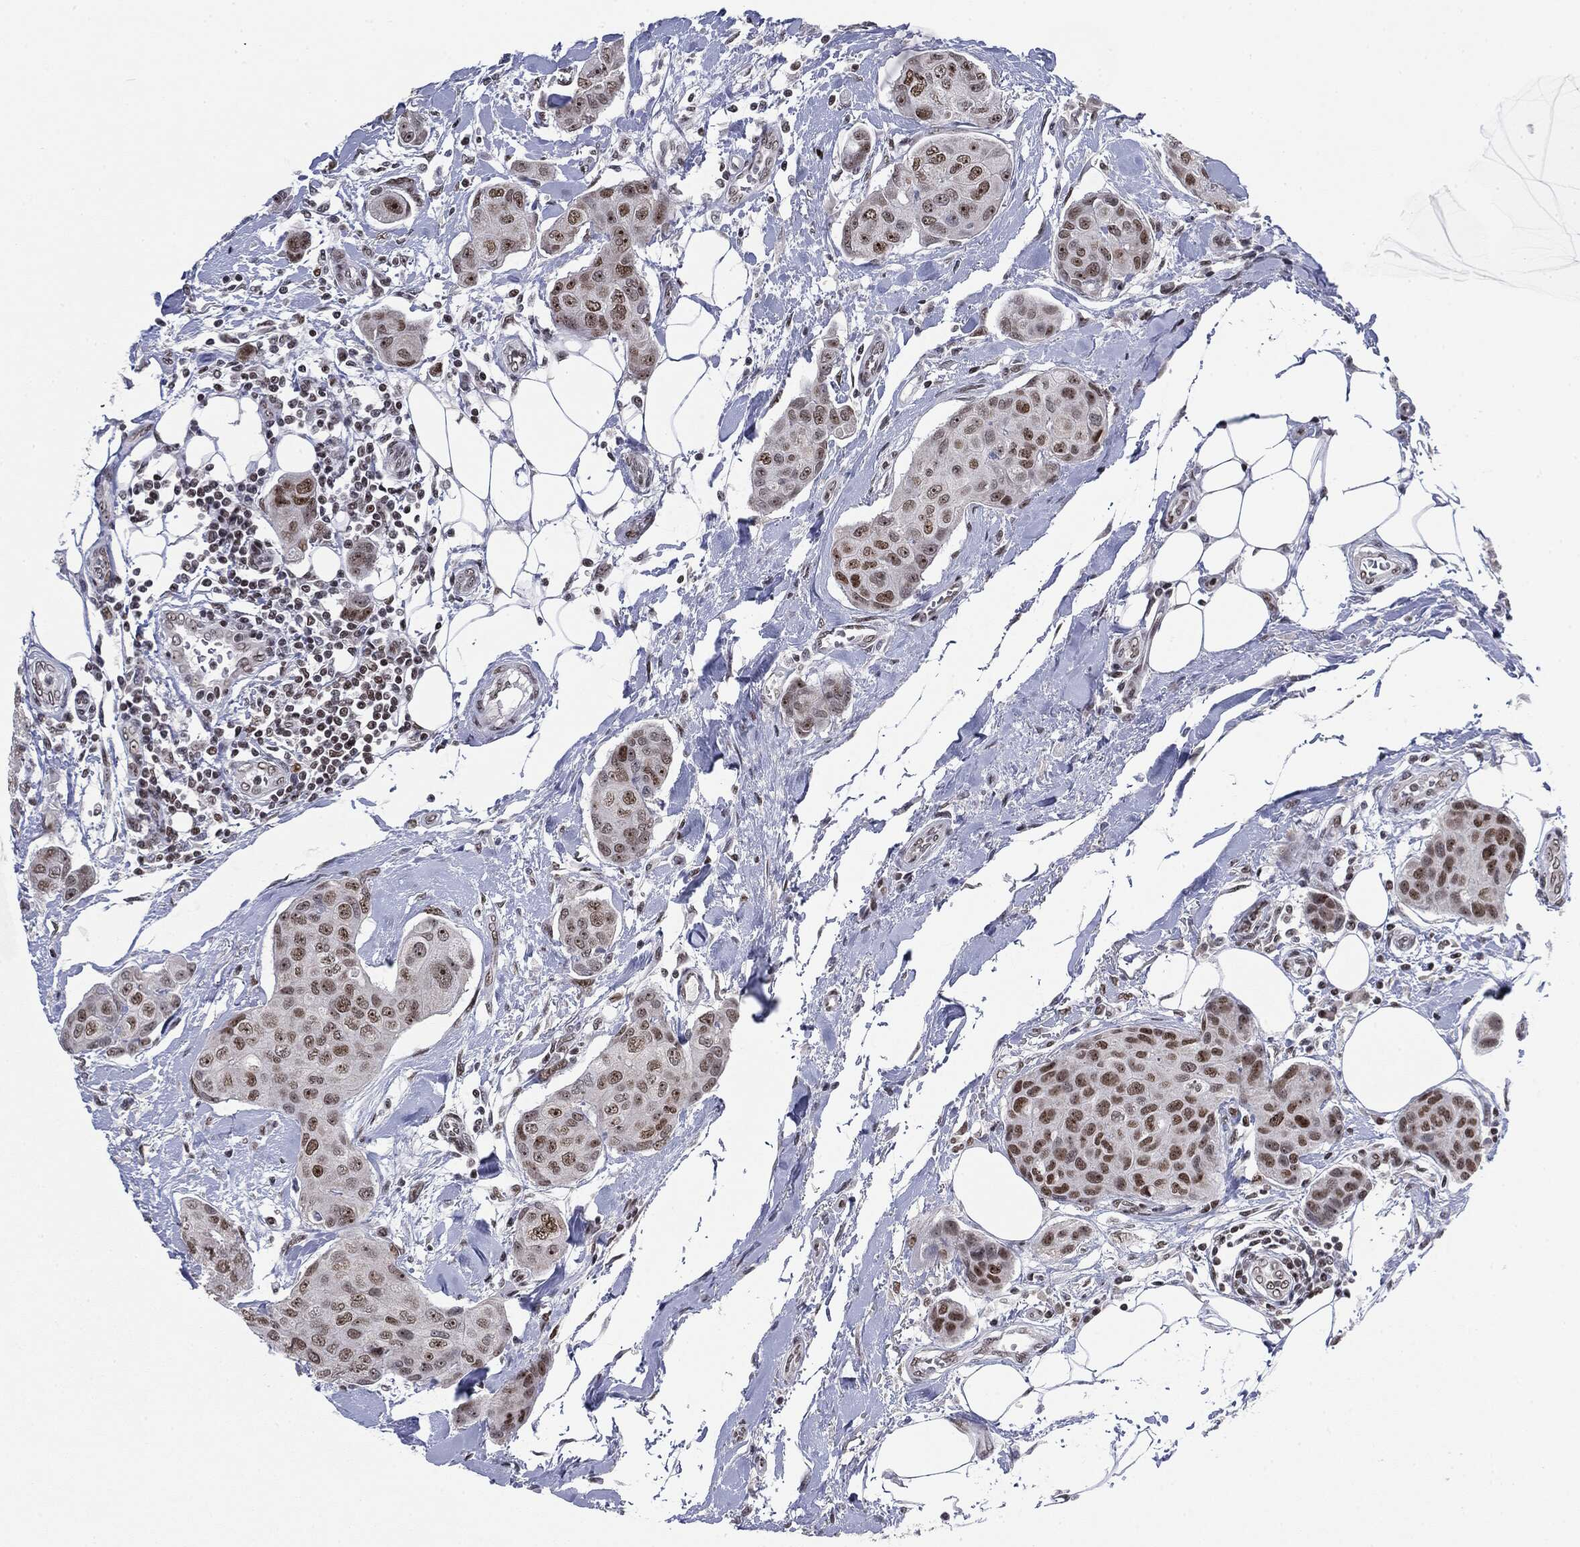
{"staining": {"intensity": "moderate", "quantity": "25%-75%", "location": "nuclear"}, "tissue": "breast cancer", "cell_type": "Tumor cells", "image_type": "cancer", "snomed": [{"axis": "morphology", "description": "Duct carcinoma"}, {"axis": "topography", "description": "Breast"}, {"axis": "topography", "description": "Lymph node"}], "caption": "Immunohistochemistry (IHC) image of human infiltrating ductal carcinoma (breast) stained for a protein (brown), which shows medium levels of moderate nuclear staining in approximately 25%-75% of tumor cells.", "gene": "MDC1", "patient": {"sex": "female", "age": 80}}